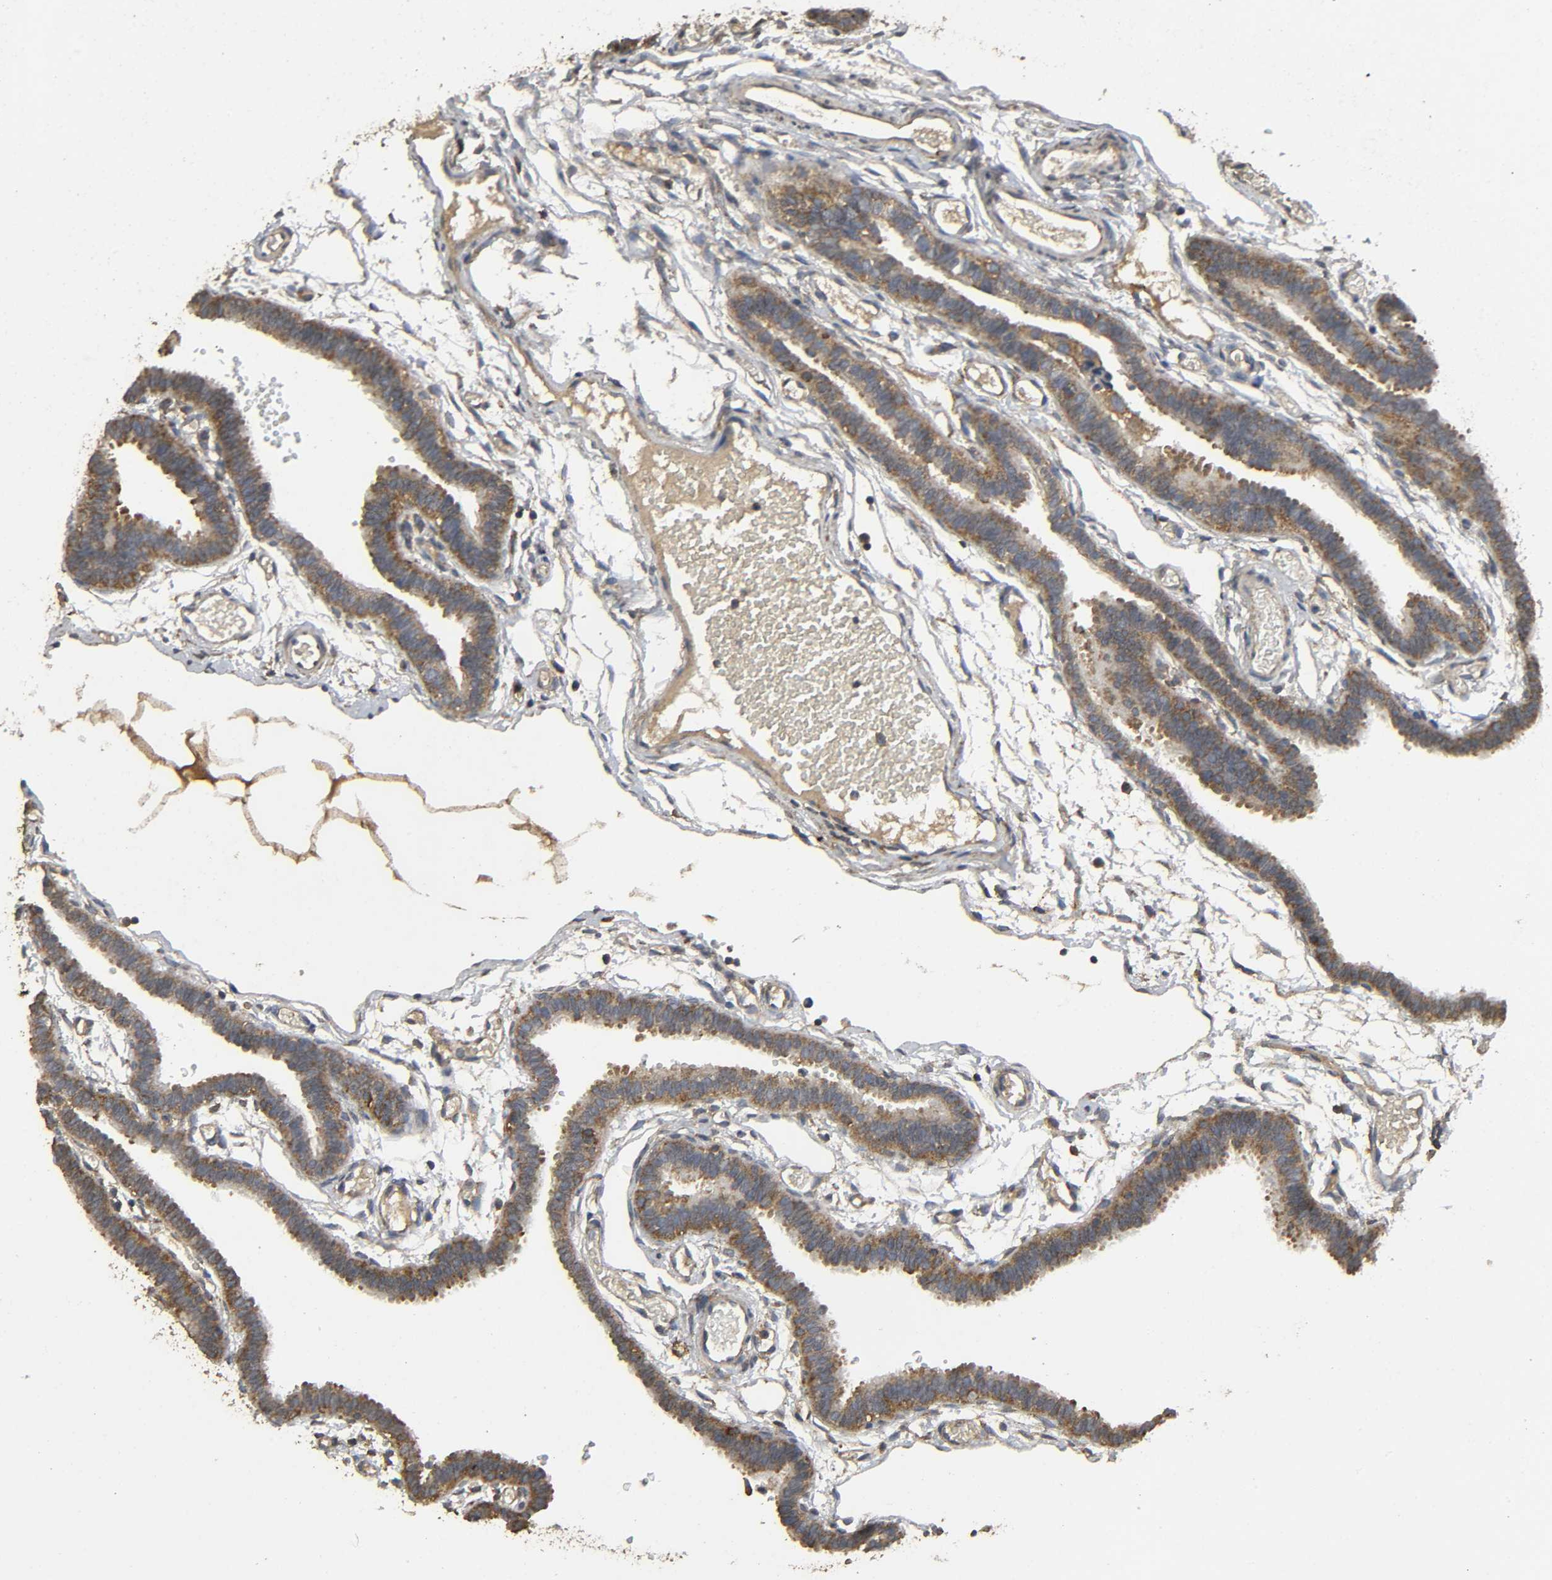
{"staining": {"intensity": "moderate", "quantity": ">75%", "location": "cytoplasmic/membranous"}, "tissue": "fallopian tube", "cell_type": "Glandular cells", "image_type": "normal", "snomed": [{"axis": "morphology", "description": "Normal tissue, NOS"}, {"axis": "topography", "description": "Fallopian tube"}], "caption": "The photomicrograph displays a brown stain indicating the presence of a protein in the cytoplasmic/membranous of glandular cells in fallopian tube.", "gene": "DDX6", "patient": {"sex": "female", "age": 29}}